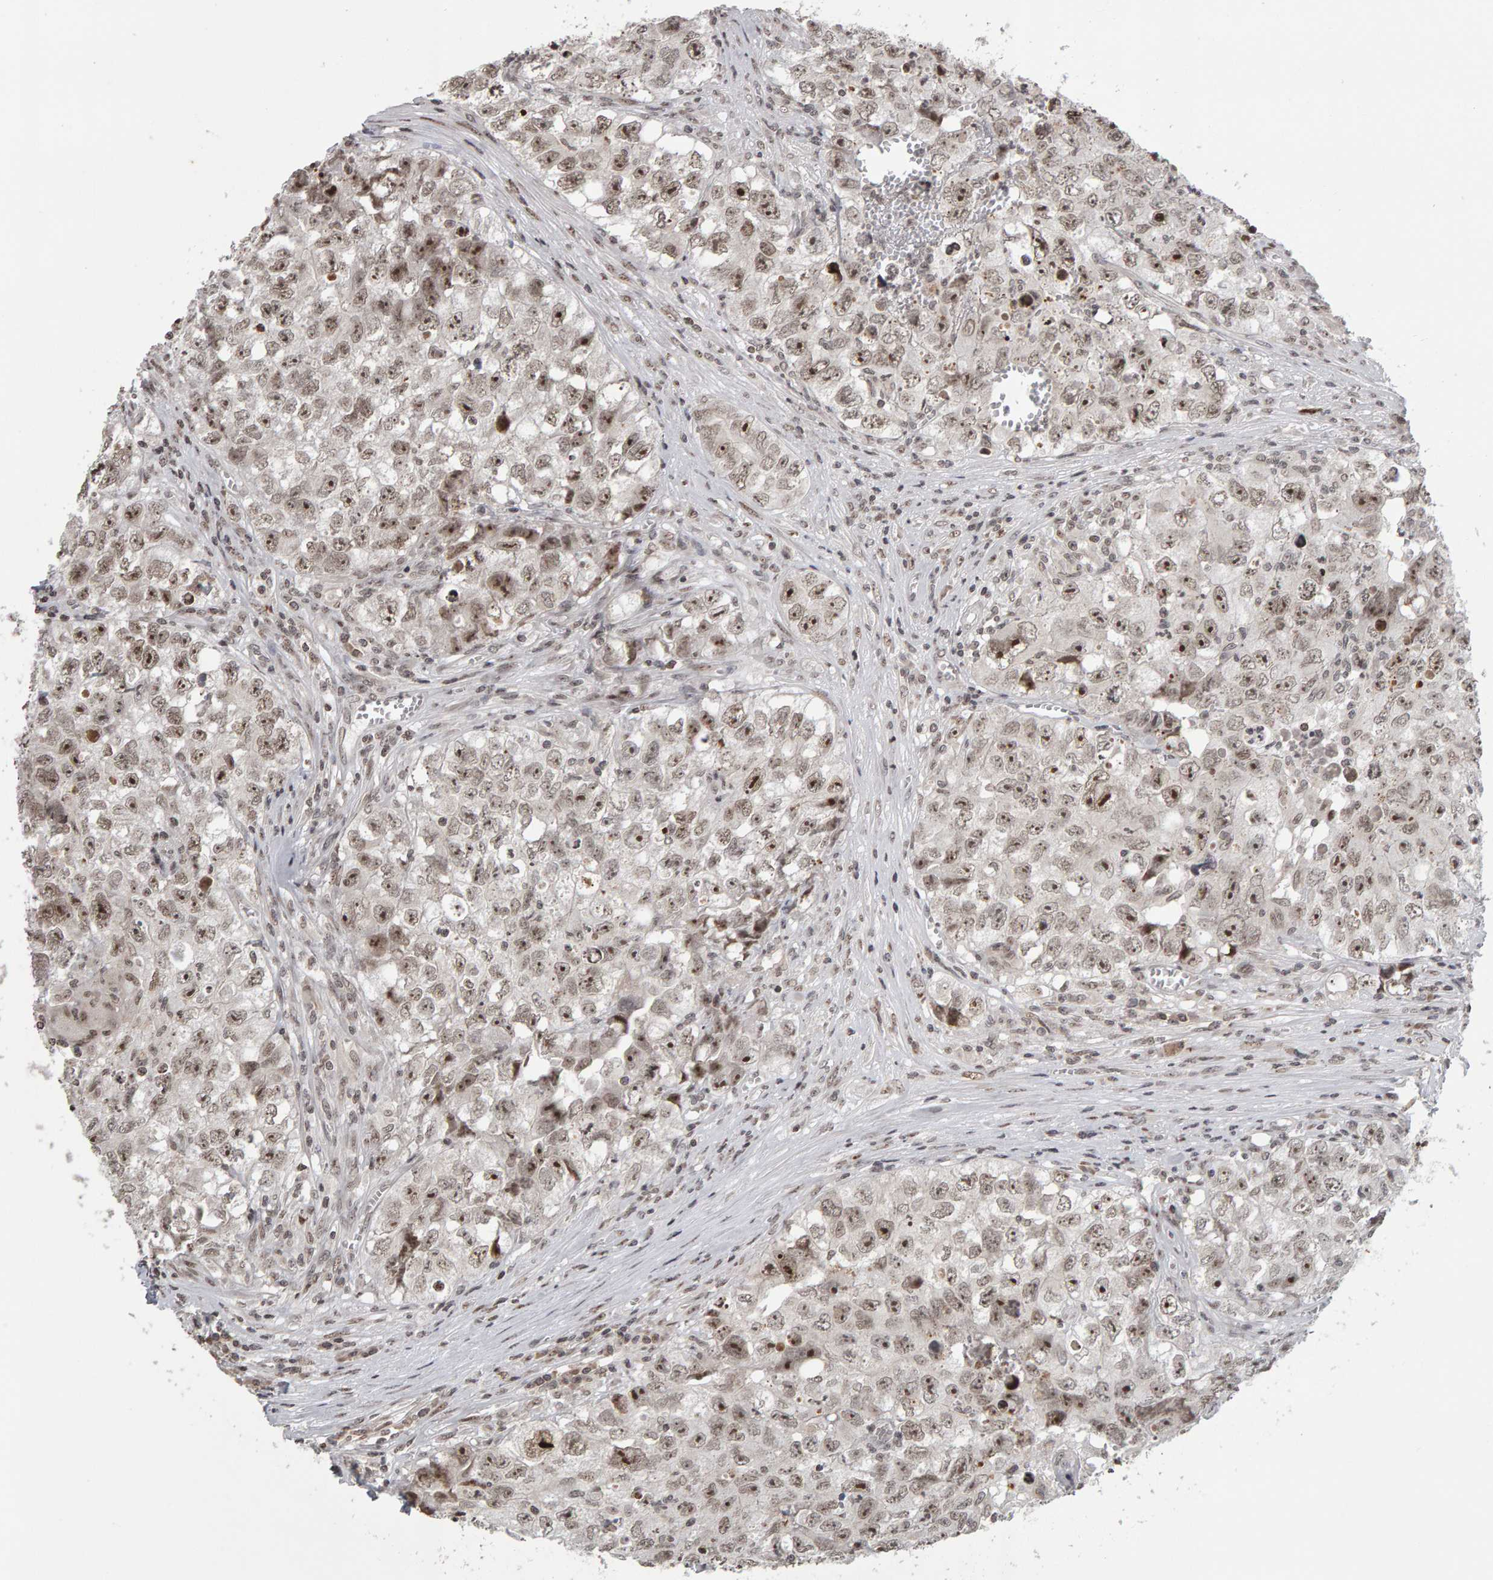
{"staining": {"intensity": "moderate", "quantity": ">75%", "location": "nuclear"}, "tissue": "testis cancer", "cell_type": "Tumor cells", "image_type": "cancer", "snomed": [{"axis": "morphology", "description": "Seminoma, NOS"}, {"axis": "morphology", "description": "Carcinoma, Embryonal, NOS"}, {"axis": "topography", "description": "Testis"}], "caption": "Immunohistochemical staining of testis cancer exhibits medium levels of moderate nuclear expression in approximately >75% of tumor cells. (DAB (3,3'-diaminobenzidine) IHC, brown staining for protein, blue staining for nuclei).", "gene": "TRAM1", "patient": {"sex": "male", "age": 43}}